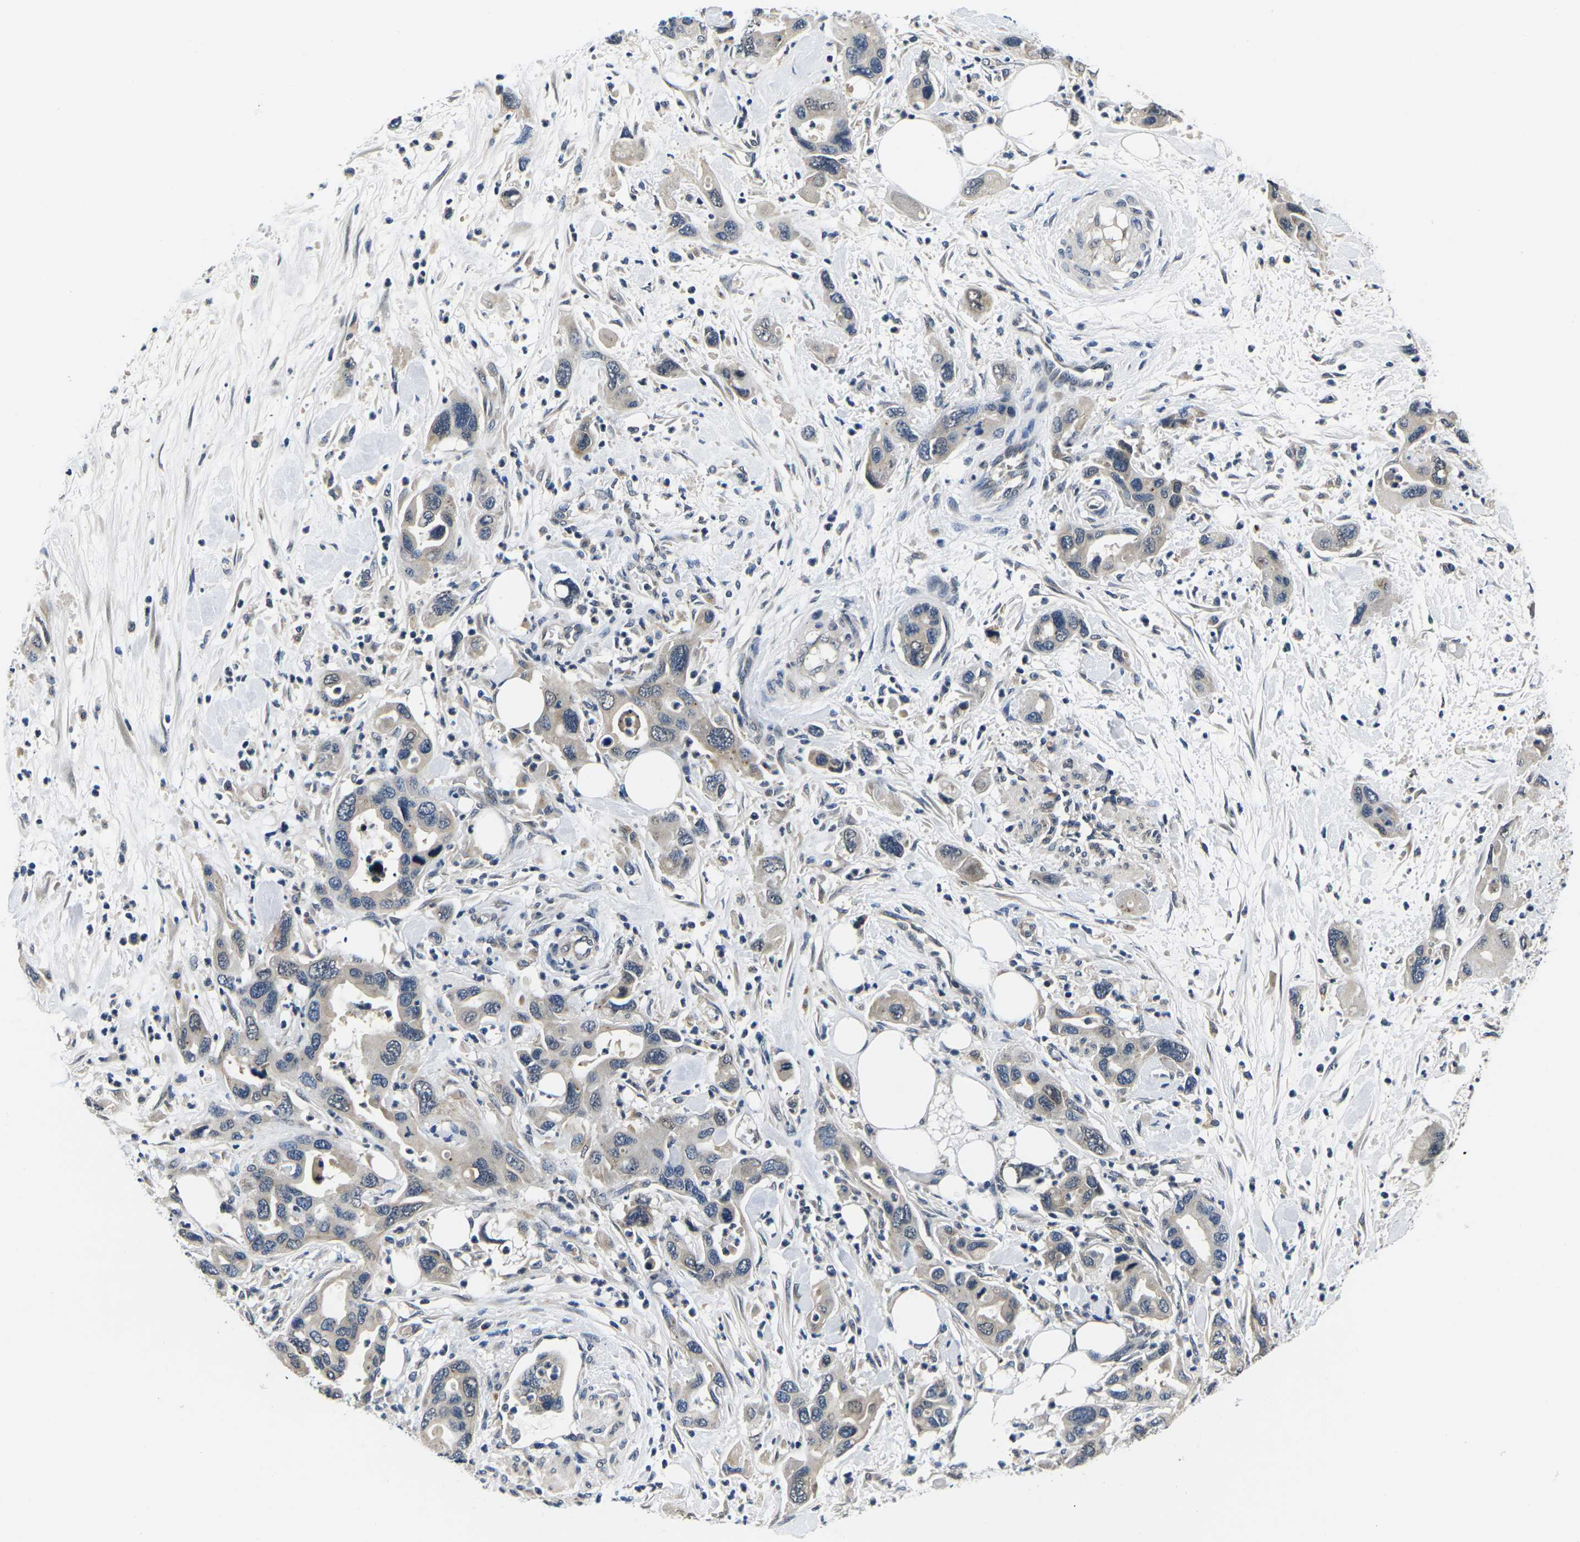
{"staining": {"intensity": "negative", "quantity": "none", "location": "none"}, "tissue": "pancreatic cancer", "cell_type": "Tumor cells", "image_type": "cancer", "snomed": [{"axis": "morphology", "description": "Normal tissue, NOS"}, {"axis": "morphology", "description": "Adenocarcinoma, NOS"}, {"axis": "topography", "description": "Pancreas"}], "caption": "Tumor cells show no significant staining in pancreatic adenocarcinoma.", "gene": "SNX10", "patient": {"sex": "female", "age": 71}}